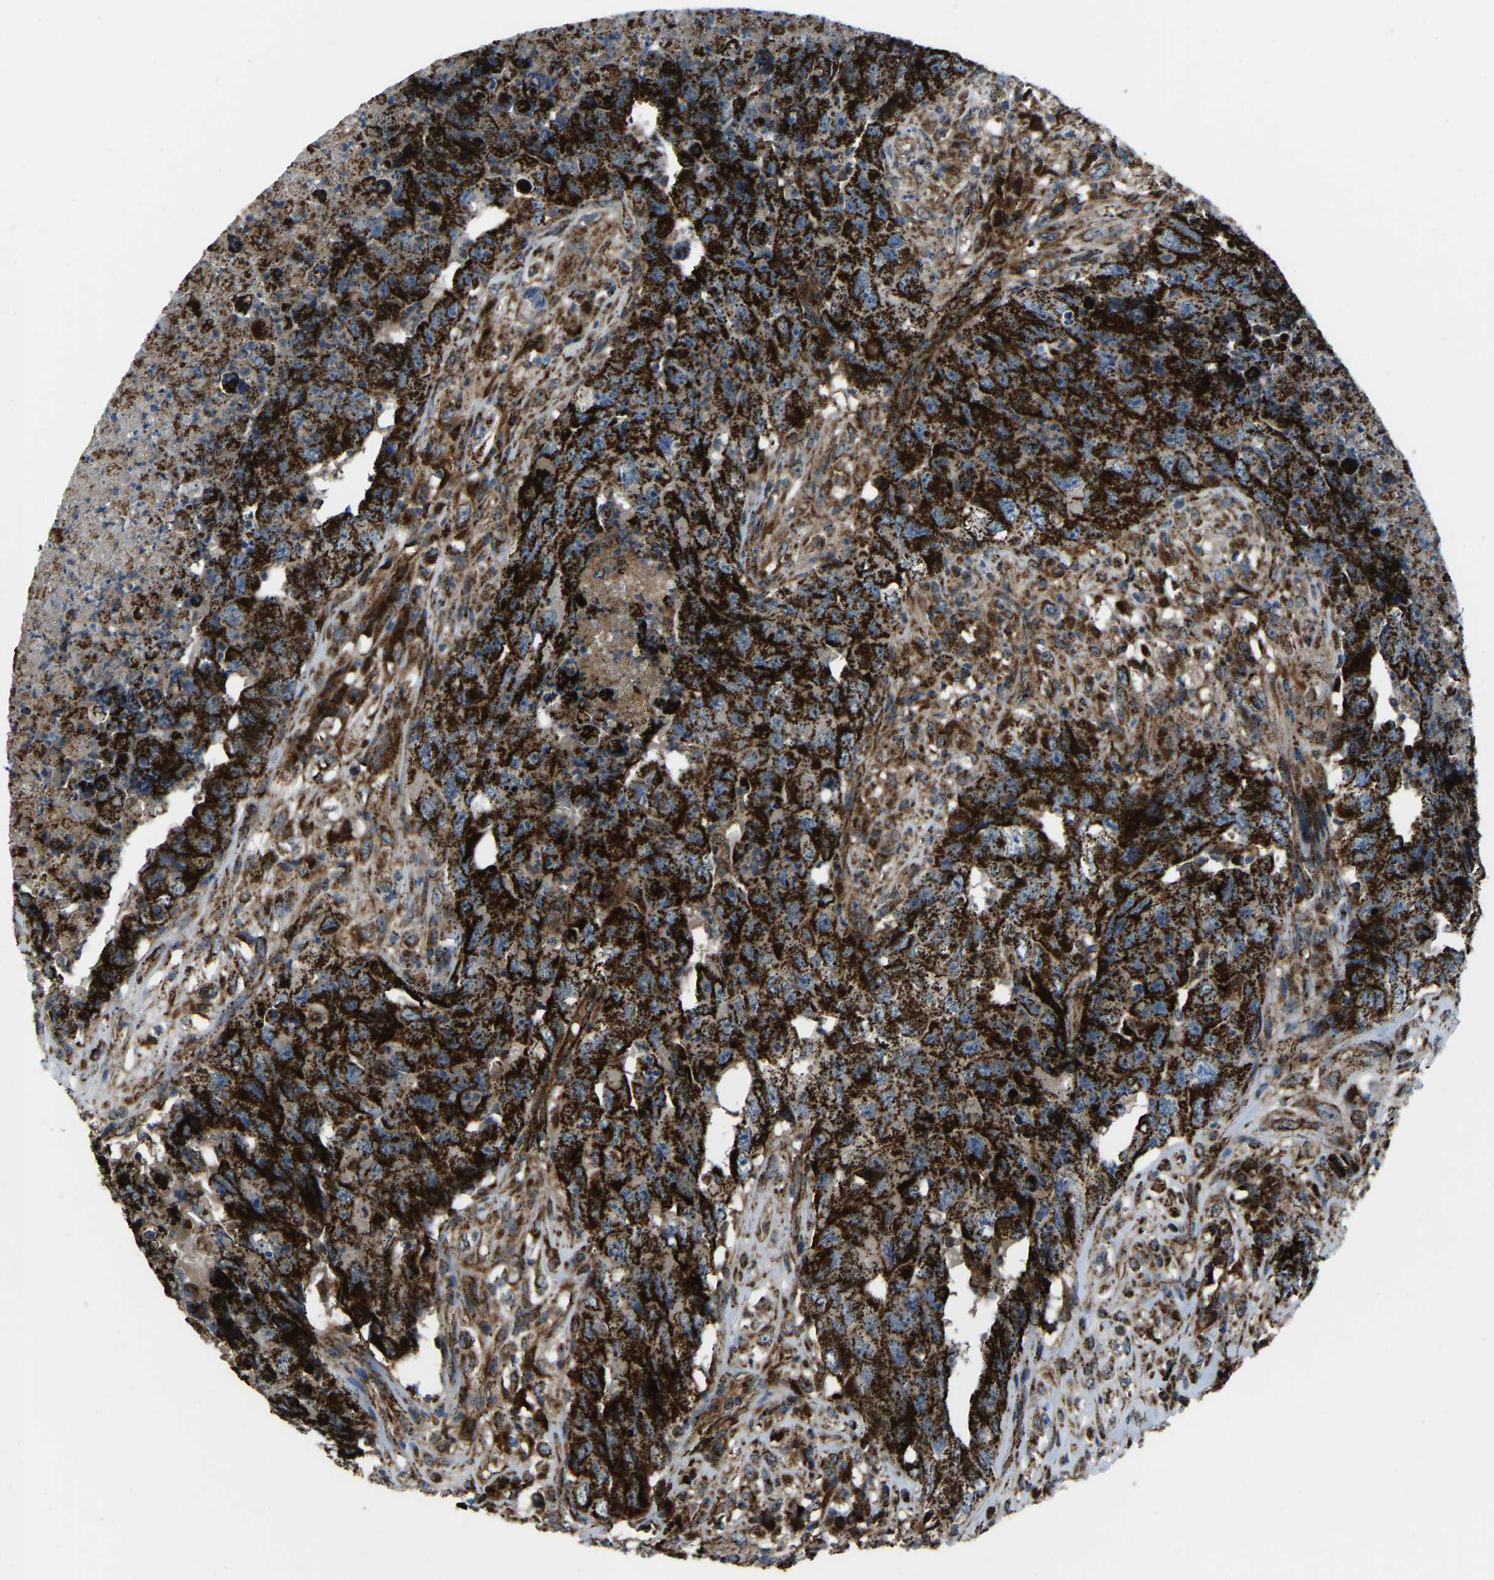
{"staining": {"intensity": "strong", "quantity": ">75%", "location": "cytoplasmic/membranous"}, "tissue": "testis cancer", "cell_type": "Tumor cells", "image_type": "cancer", "snomed": [{"axis": "morphology", "description": "Carcinoma, Embryonal, NOS"}, {"axis": "topography", "description": "Testis"}], "caption": "A brown stain shows strong cytoplasmic/membranous positivity of a protein in testis embryonal carcinoma tumor cells.", "gene": "AKR1A1", "patient": {"sex": "male", "age": 32}}